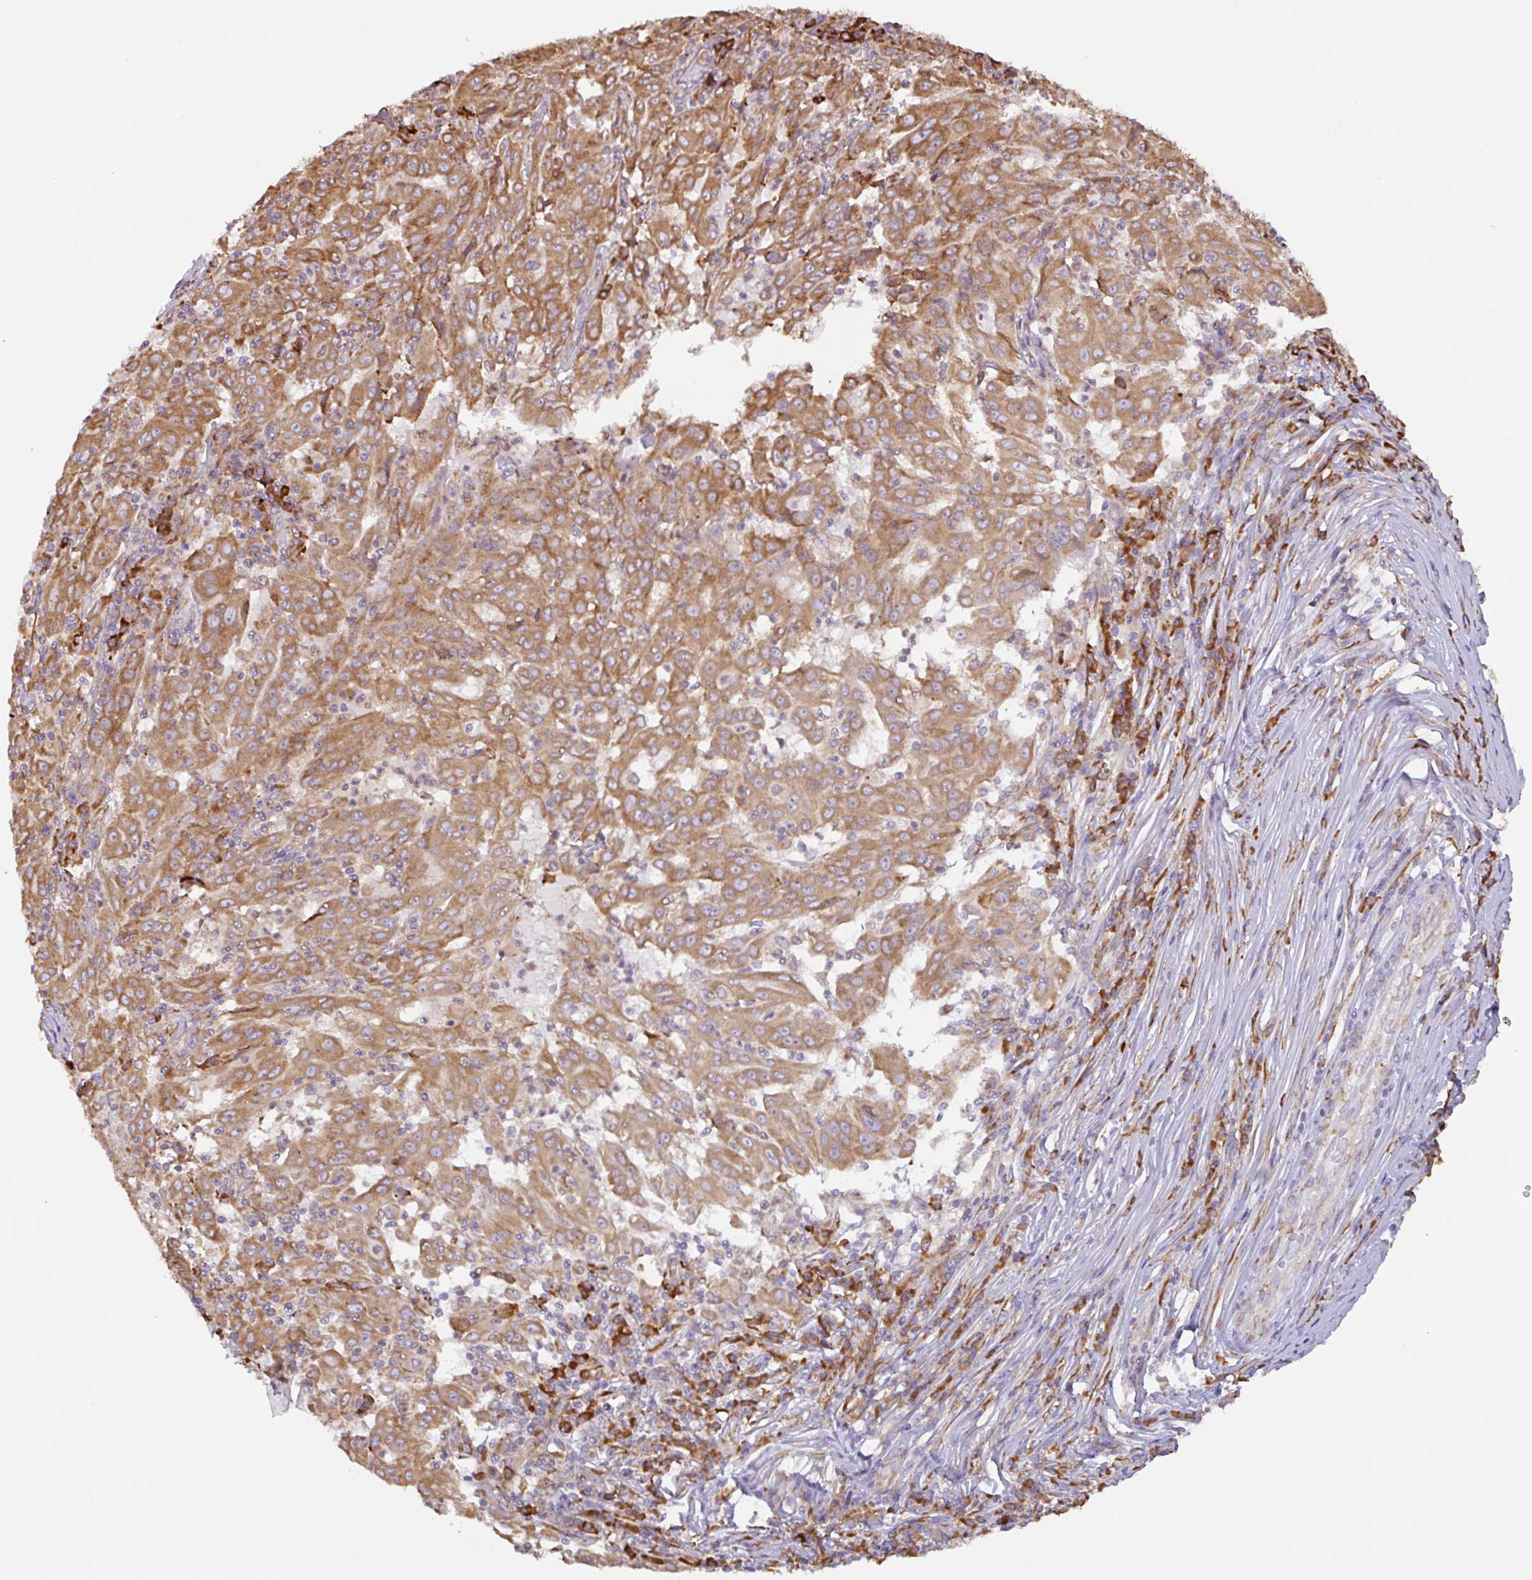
{"staining": {"intensity": "moderate", "quantity": ">75%", "location": "cytoplasmic/membranous"}, "tissue": "pancreatic cancer", "cell_type": "Tumor cells", "image_type": "cancer", "snomed": [{"axis": "morphology", "description": "Adenocarcinoma, NOS"}, {"axis": "topography", "description": "Pancreas"}], "caption": "A micrograph of human pancreatic cancer stained for a protein shows moderate cytoplasmic/membranous brown staining in tumor cells. (DAB IHC with brightfield microscopy, high magnification).", "gene": "DOK4", "patient": {"sex": "male", "age": 63}}